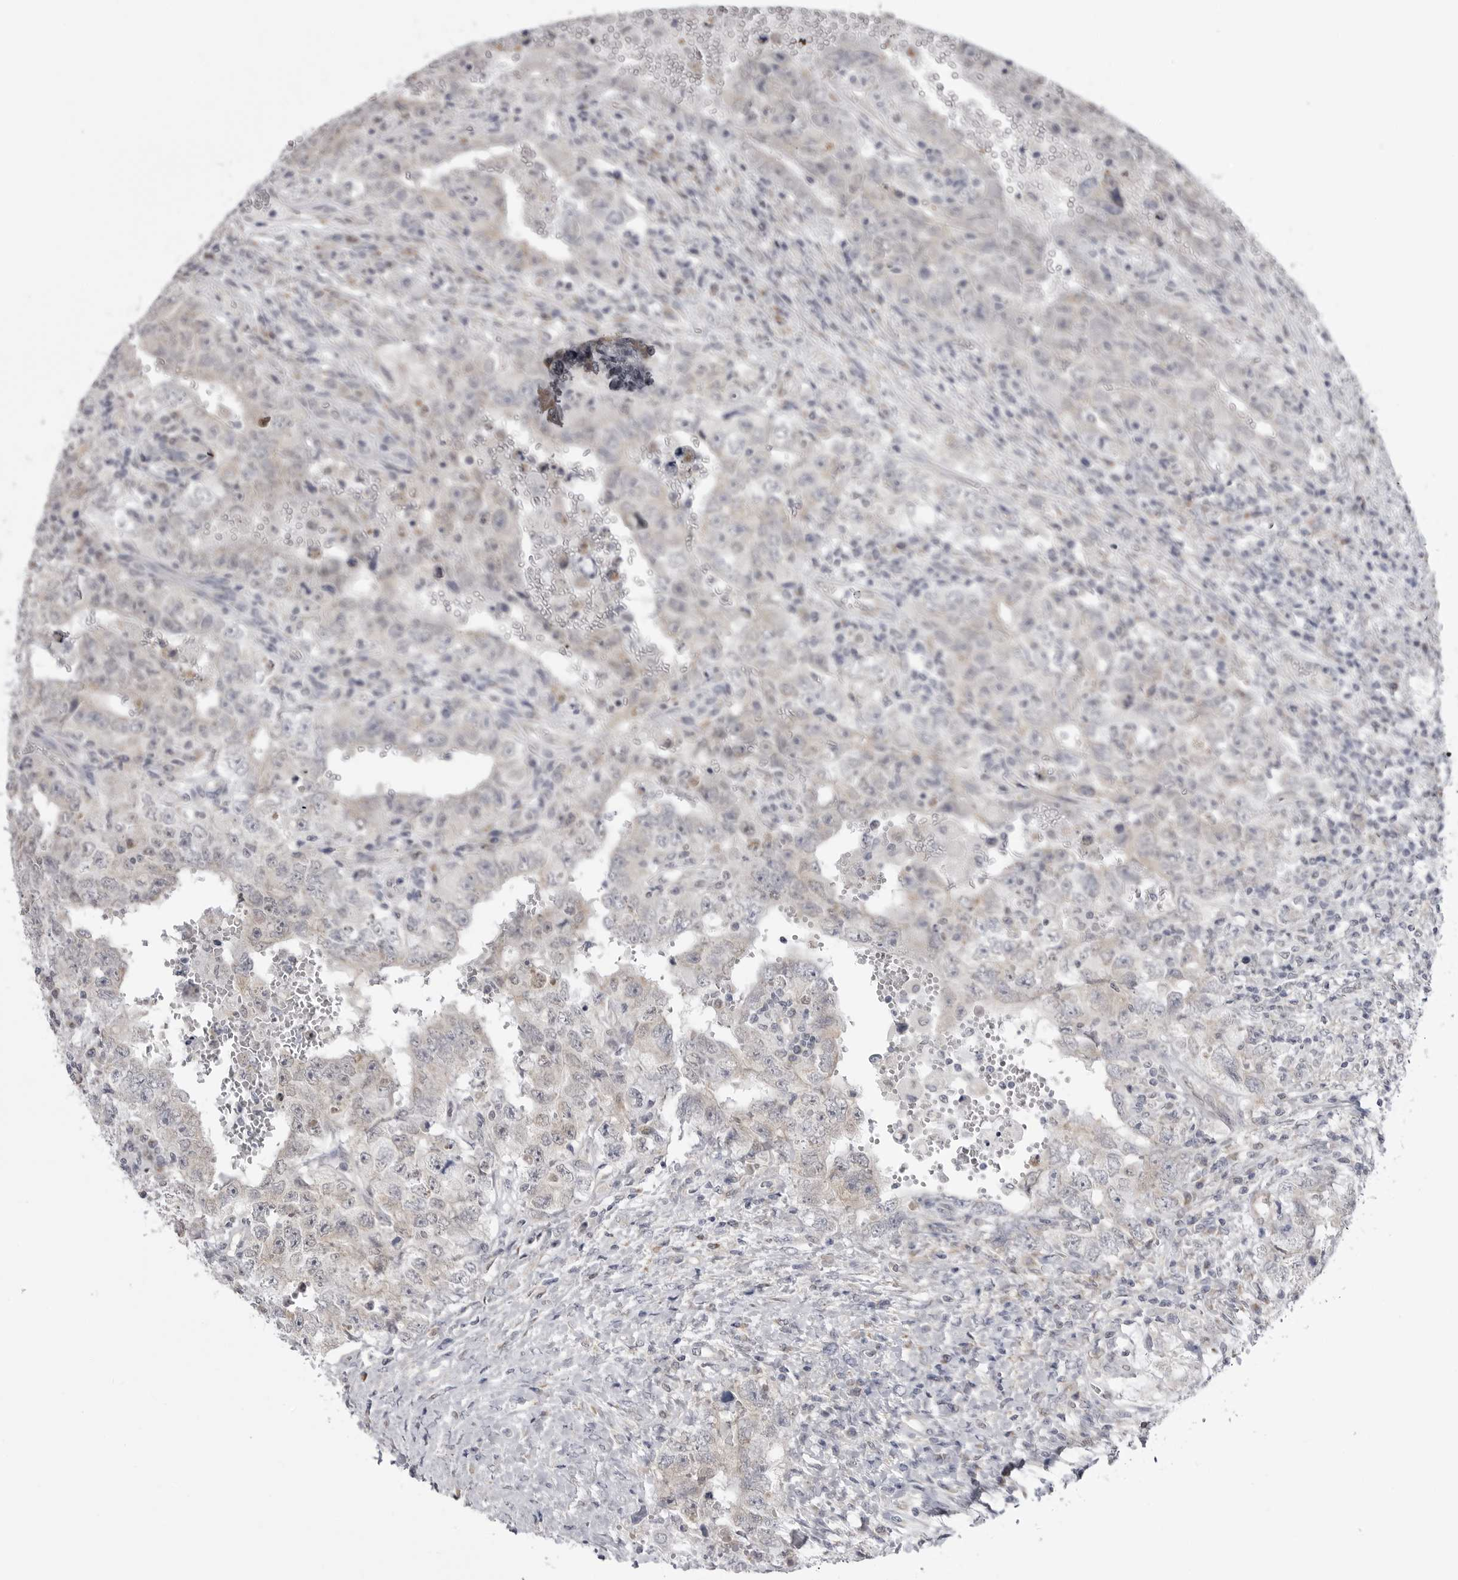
{"staining": {"intensity": "negative", "quantity": "none", "location": "none"}, "tissue": "testis cancer", "cell_type": "Tumor cells", "image_type": "cancer", "snomed": [{"axis": "morphology", "description": "Carcinoma, Embryonal, NOS"}, {"axis": "topography", "description": "Testis"}], "caption": "Tumor cells are negative for brown protein staining in embryonal carcinoma (testis).", "gene": "FH", "patient": {"sex": "male", "age": 26}}